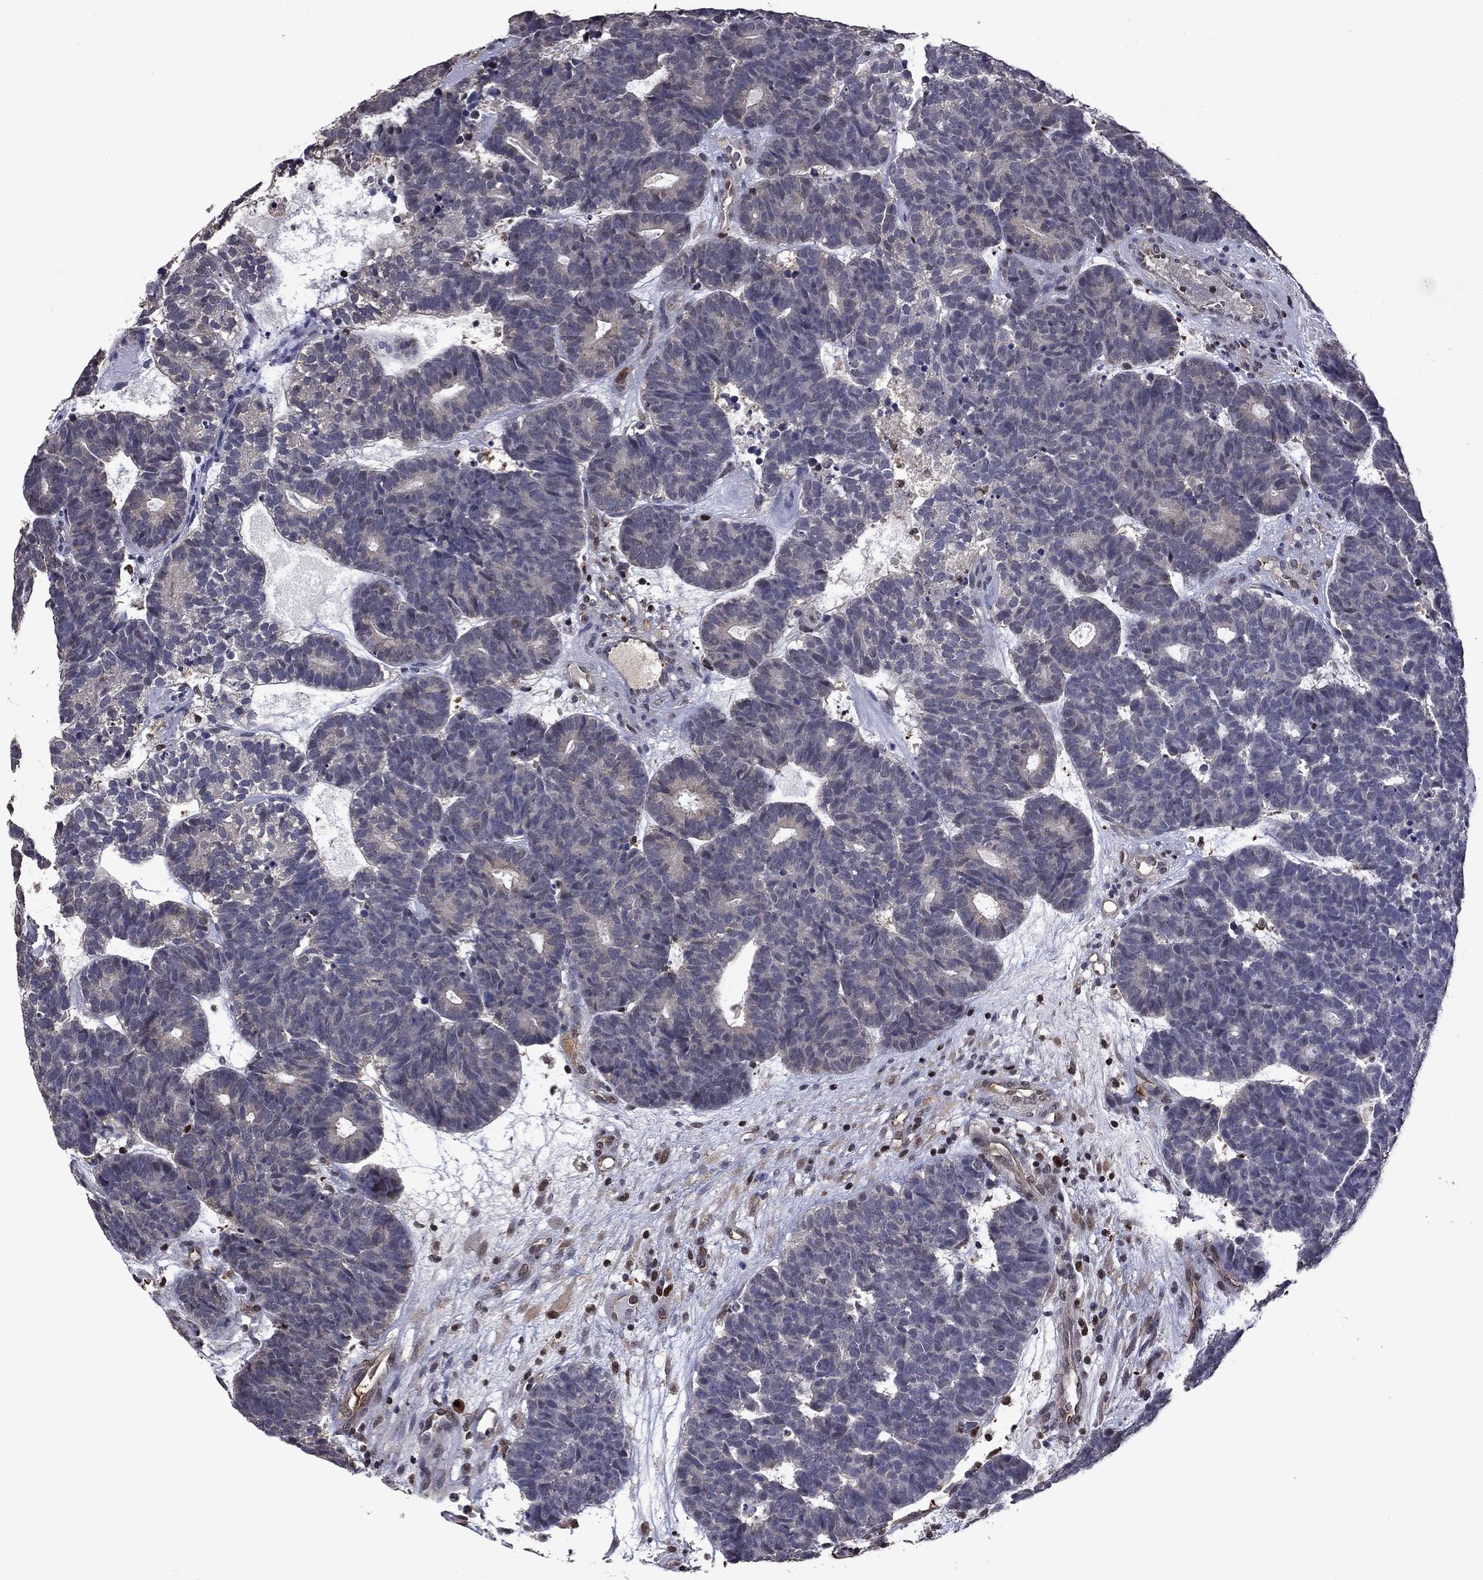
{"staining": {"intensity": "negative", "quantity": "none", "location": "none"}, "tissue": "head and neck cancer", "cell_type": "Tumor cells", "image_type": "cancer", "snomed": [{"axis": "morphology", "description": "Adenocarcinoma, NOS"}, {"axis": "topography", "description": "Head-Neck"}], "caption": "This is an immunohistochemistry (IHC) histopathology image of adenocarcinoma (head and neck). There is no expression in tumor cells.", "gene": "APPBP2", "patient": {"sex": "female", "age": 81}}